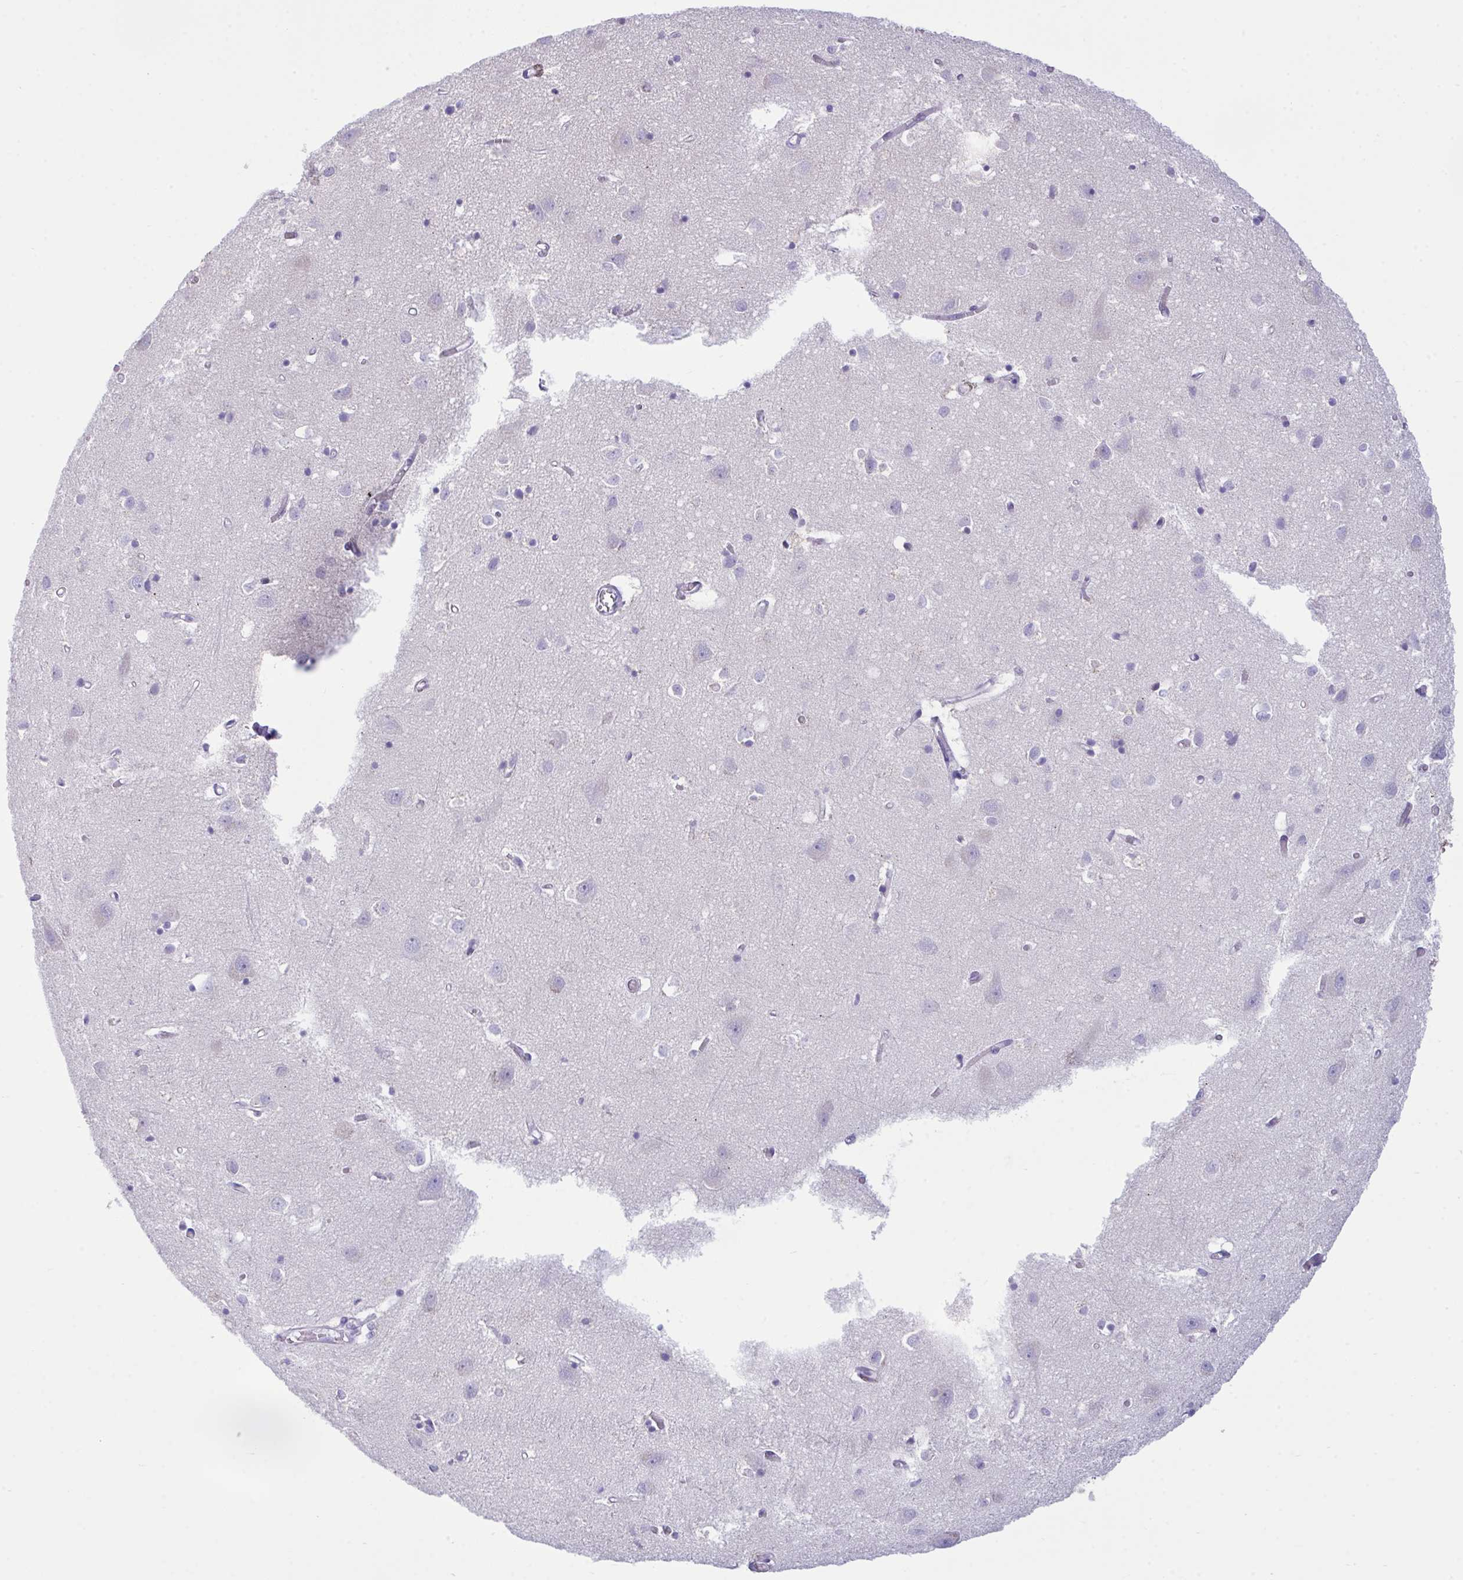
{"staining": {"intensity": "negative", "quantity": "none", "location": "none"}, "tissue": "cerebral cortex", "cell_type": "Endothelial cells", "image_type": "normal", "snomed": [{"axis": "morphology", "description": "Normal tissue, NOS"}, {"axis": "topography", "description": "Cerebral cortex"}], "caption": "An IHC micrograph of unremarkable cerebral cortex is shown. There is no staining in endothelial cells of cerebral cortex.", "gene": "BBS1", "patient": {"sex": "male", "age": 70}}